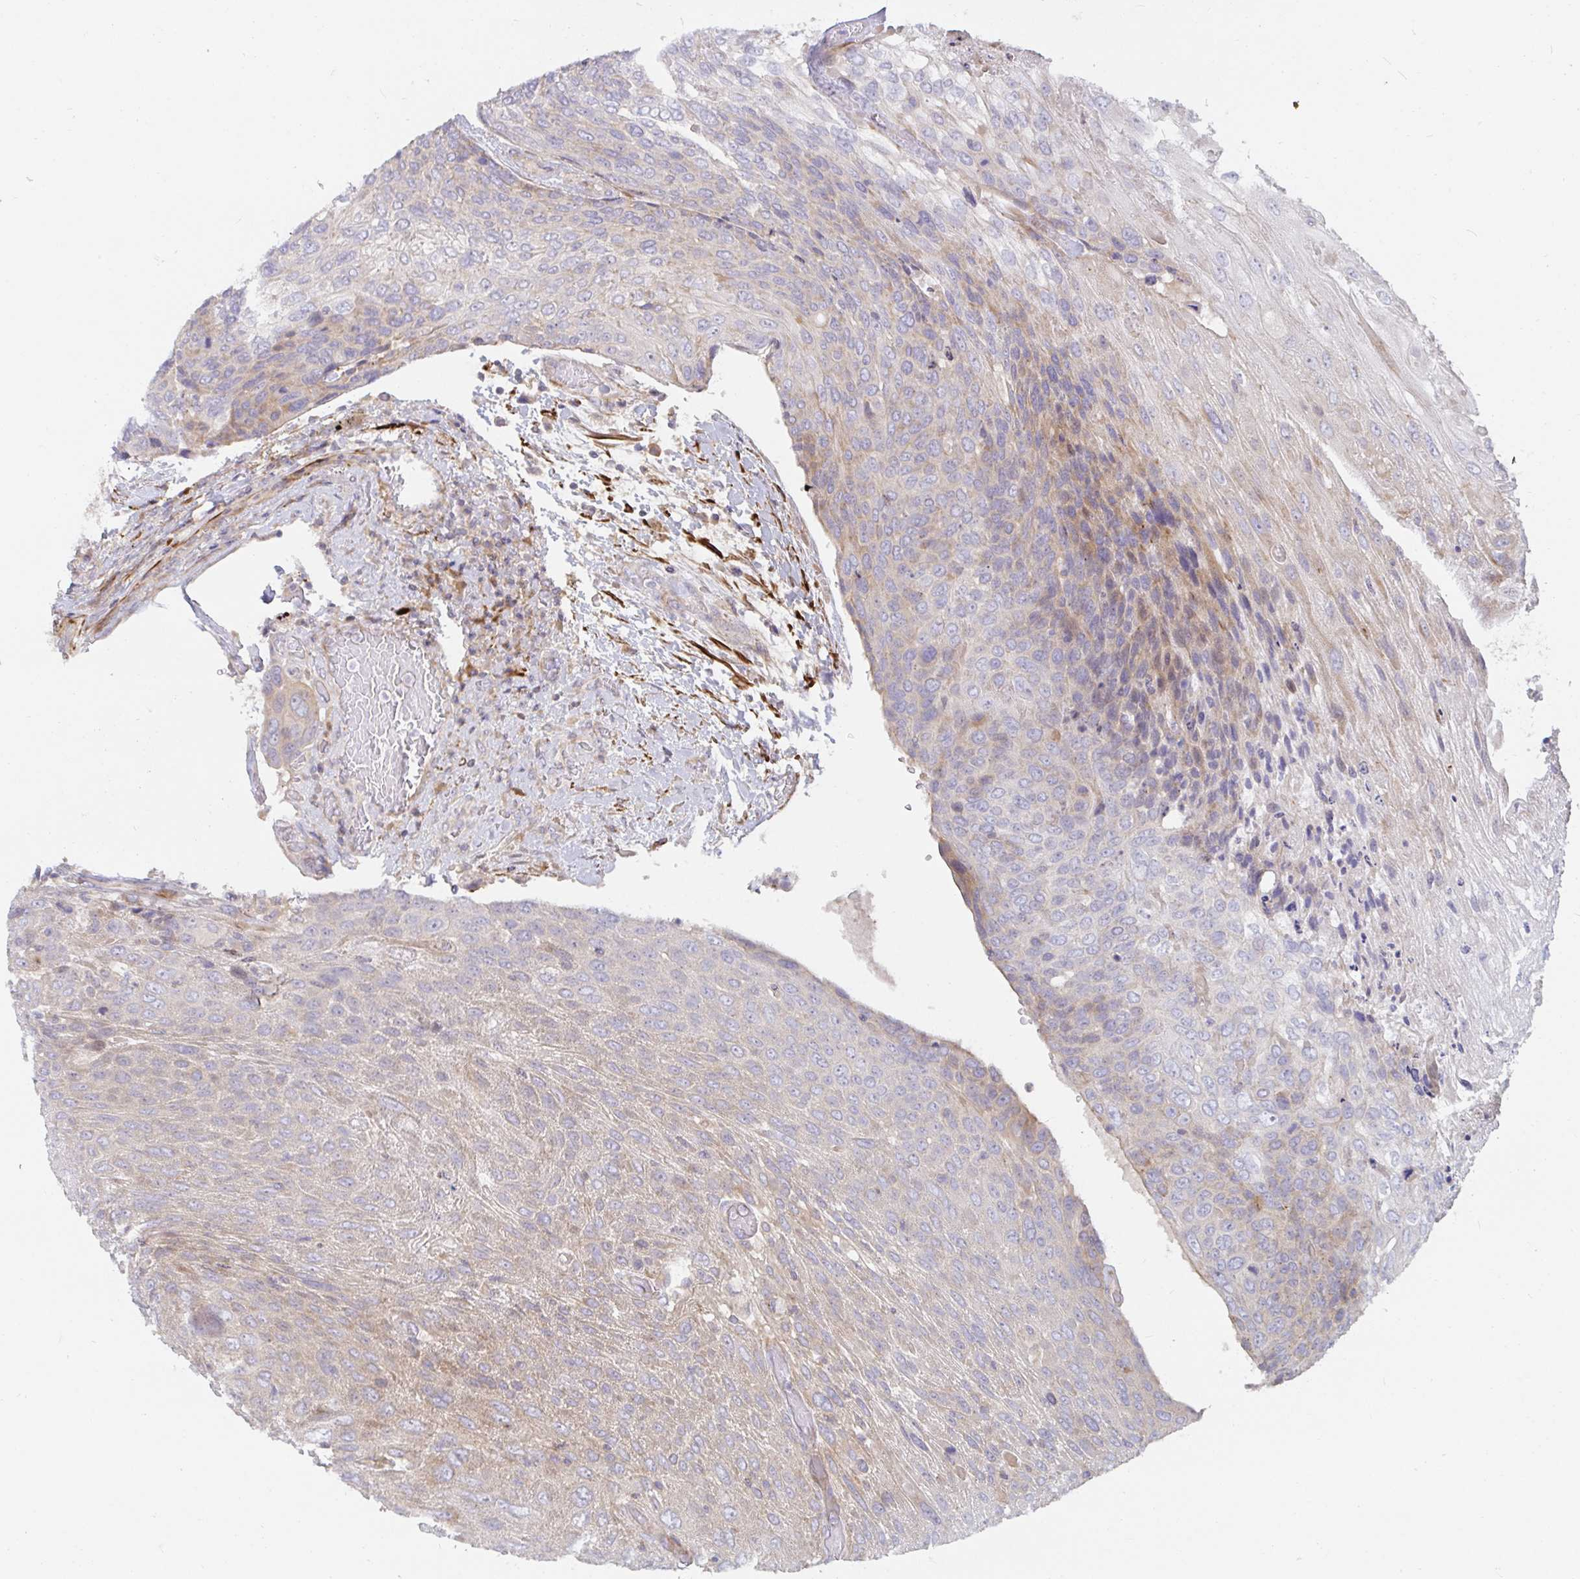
{"staining": {"intensity": "weak", "quantity": "<25%", "location": "cytoplasmic/membranous"}, "tissue": "urothelial cancer", "cell_type": "Tumor cells", "image_type": "cancer", "snomed": [{"axis": "morphology", "description": "Urothelial carcinoma, High grade"}, {"axis": "topography", "description": "Urinary bladder"}], "caption": "Urothelial cancer stained for a protein using immunohistochemistry (IHC) reveals no expression tumor cells.", "gene": "SSH2", "patient": {"sex": "female", "age": 70}}